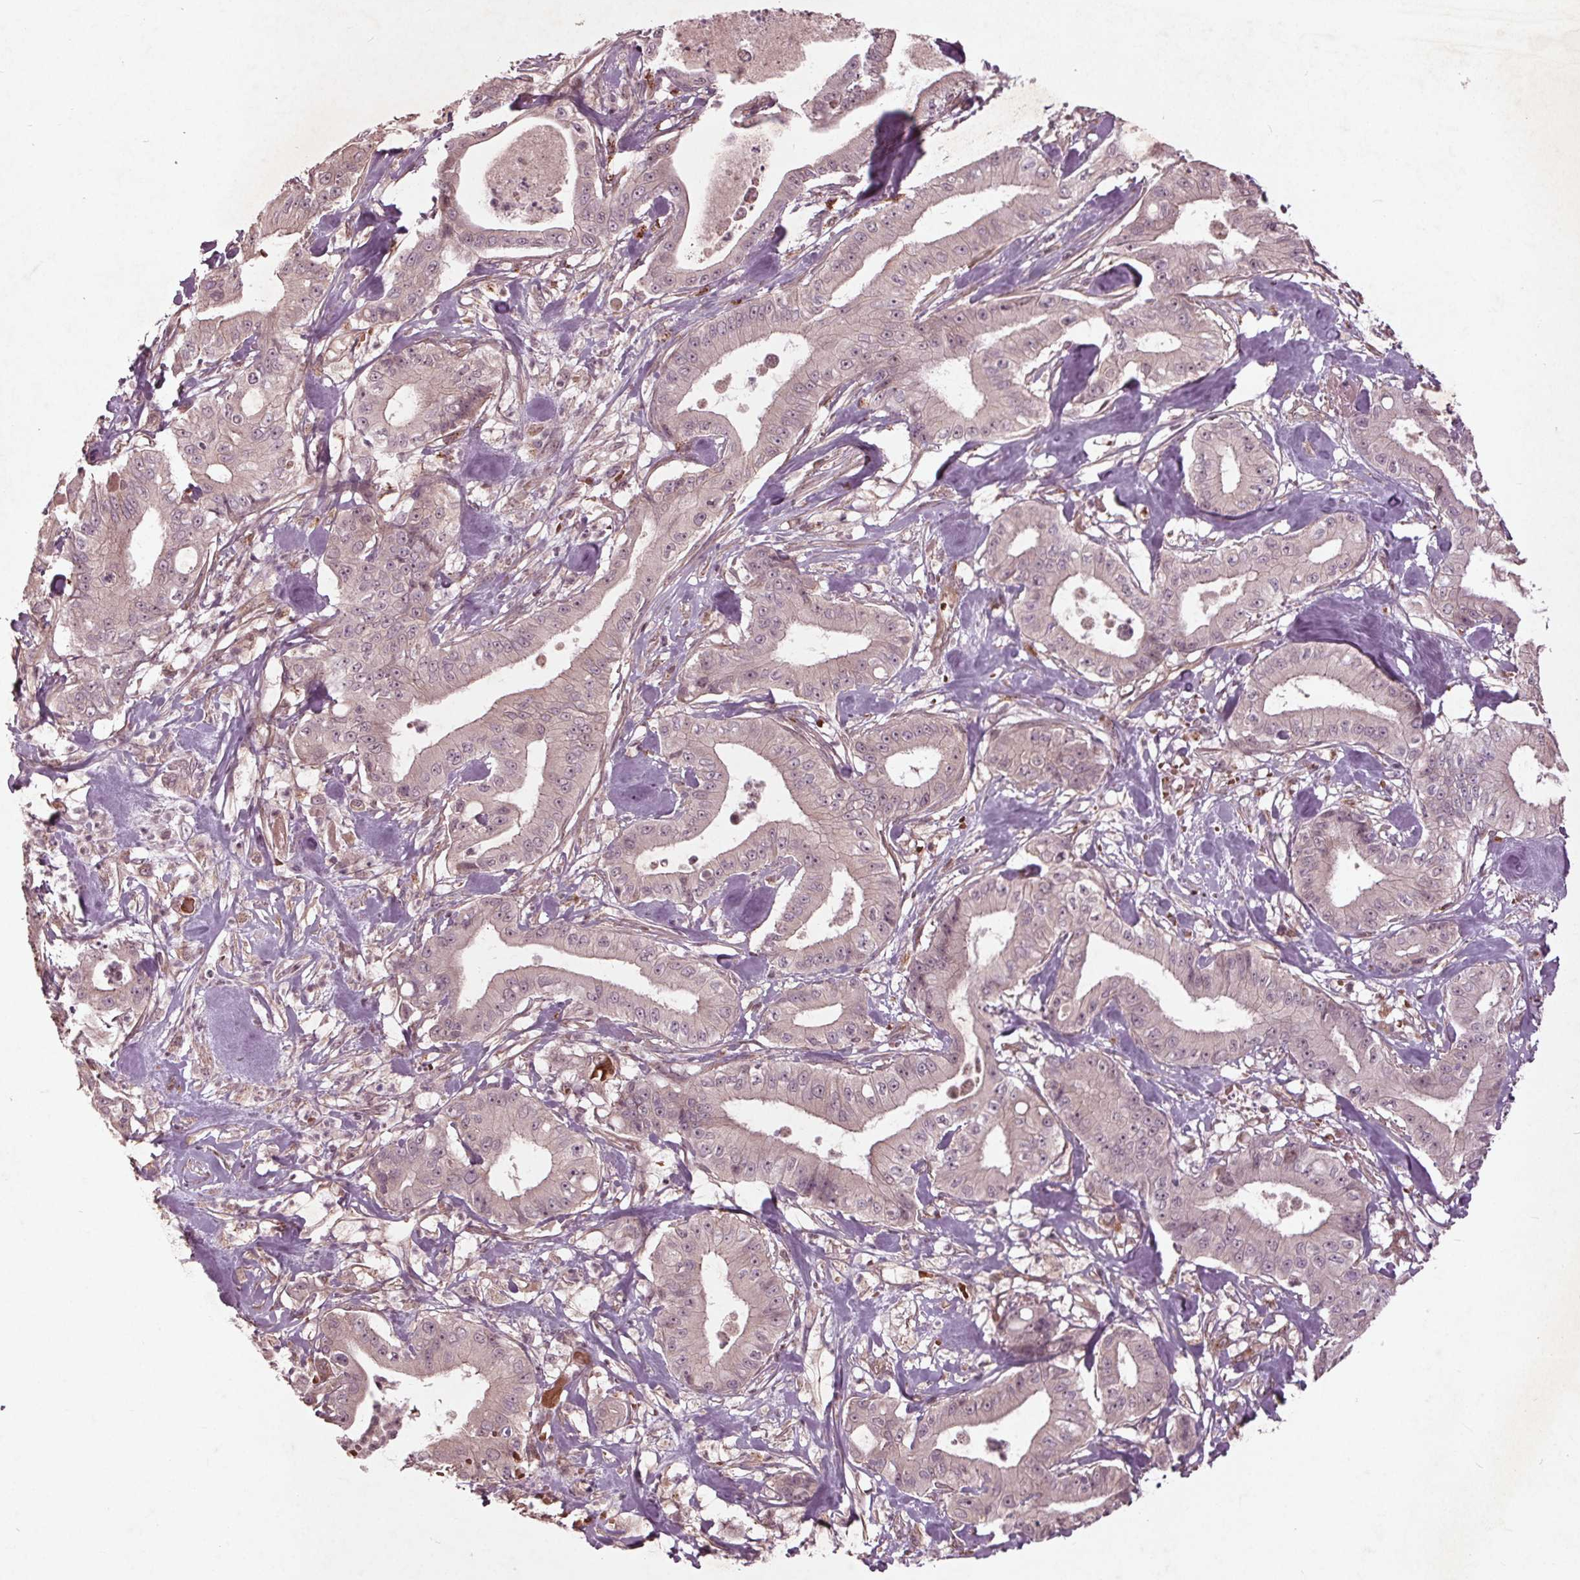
{"staining": {"intensity": "negative", "quantity": "none", "location": "none"}, "tissue": "pancreatic cancer", "cell_type": "Tumor cells", "image_type": "cancer", "snomed": [{"axis": "morphology", "description": "Adenocarcinoma, NOS"}, {"axis": "topography", "description": "Pancreas"}], "caption": "The image displays no significant positivity in tumor cells of pancreatic cancer (adenocarcinoma).", "gene": "CDKL4", "patient": {"sex": "male", "age": 71}}